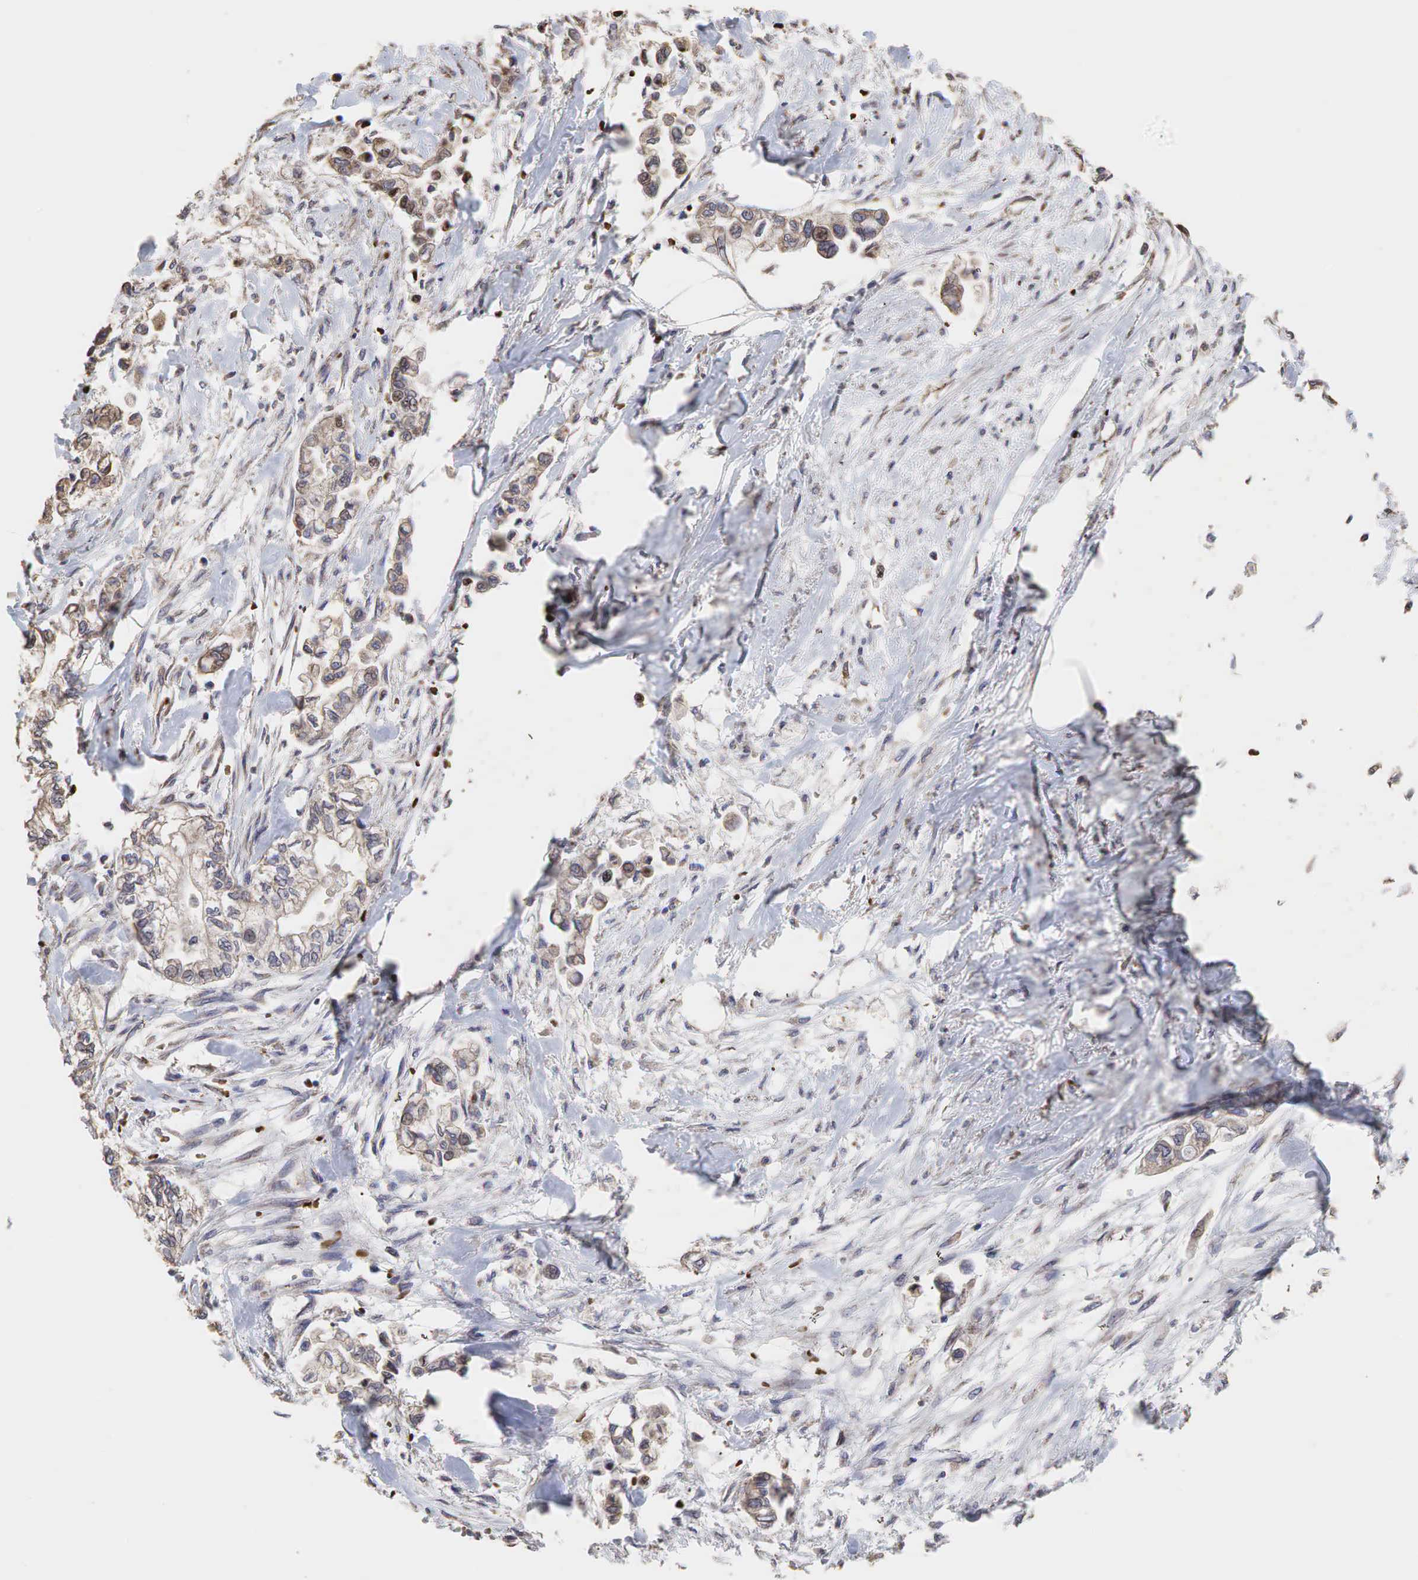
{"staining": {"intensity": "weak", "quantity": ">75%", "location": "cytoplasmic/membranous"}, "tissue": "pancreatic cancer", "cell_type": "Tumor cells", "image_type": "cancer", "snomed": [{"axis": "morphology", "description": "Adenocarcinoma, NOS"}, {"axis": "topography", "description": "Pancreas"}], "caption": "Immunohistochemistry (IHC) (DAB) staining of human pancreatic cancer (adenocarcinoma) exhibits weak cytoplasmic/membranous protein staining in approximately >75% of tumor cells.", "gene": "PABPC5", "patient": {"sex": "male", "age": 79}}